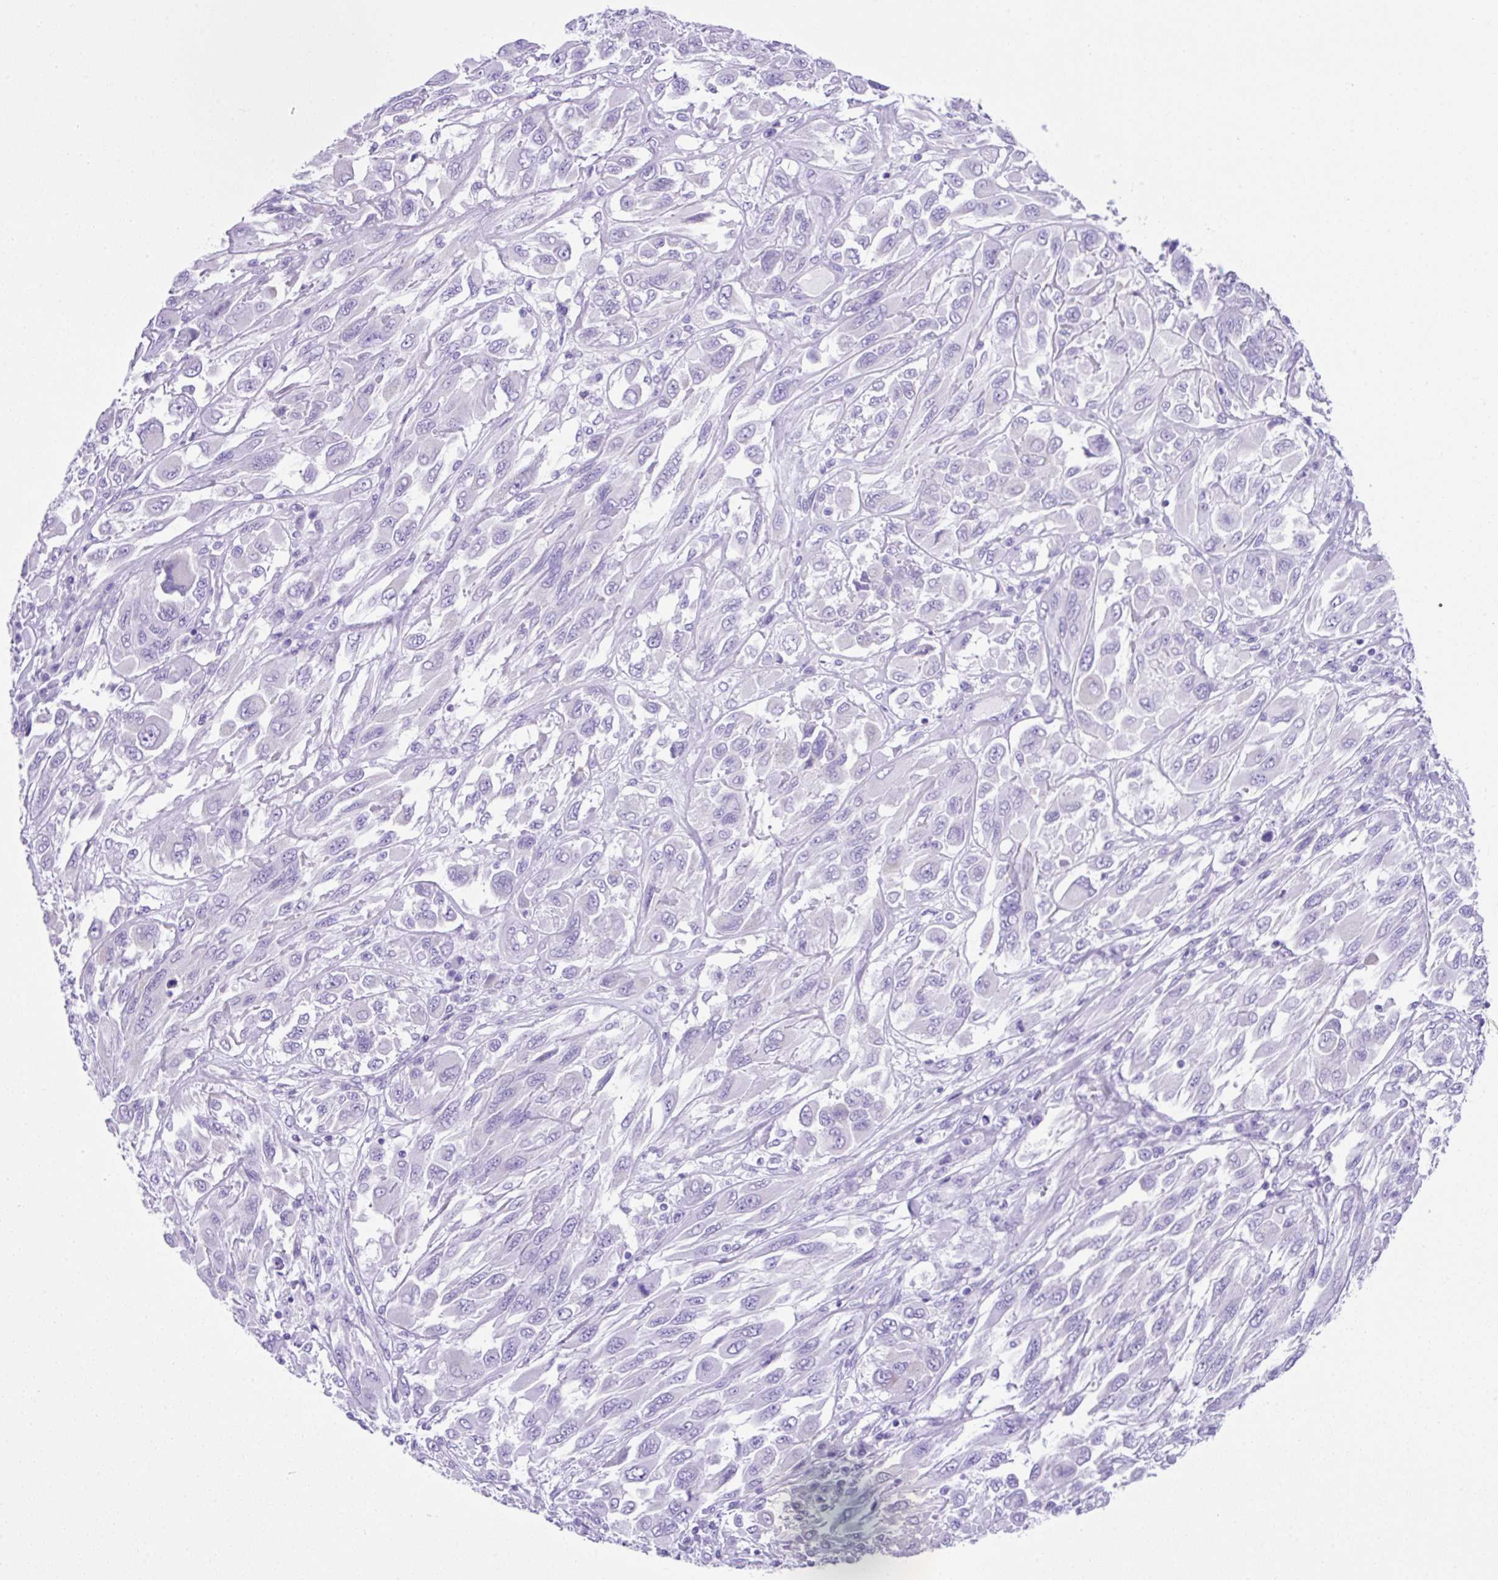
{"staining": {"intensity": "negative", "quantity": "none", "location": "none"}, "tissue": "melanoma", "cell_type": "Tumor cells", "image_type": "cancer", "snomed": [{"axis": "morphology", "description": "Malignant melanoma, NOS"}, {"axis": "topography", "description": "Skin"}], "caption": "Melanoma was stained to show a protein in brown. There is no significant expression in tumor cells. (Stains: DAB (3,3'-diaminobenzidine) IHC with hematoxylin counter stain, Microscopy: brightfield microscopy at high magnification).", "gene": "KRT12", "patient": {"sex": "female", "age": 91}}